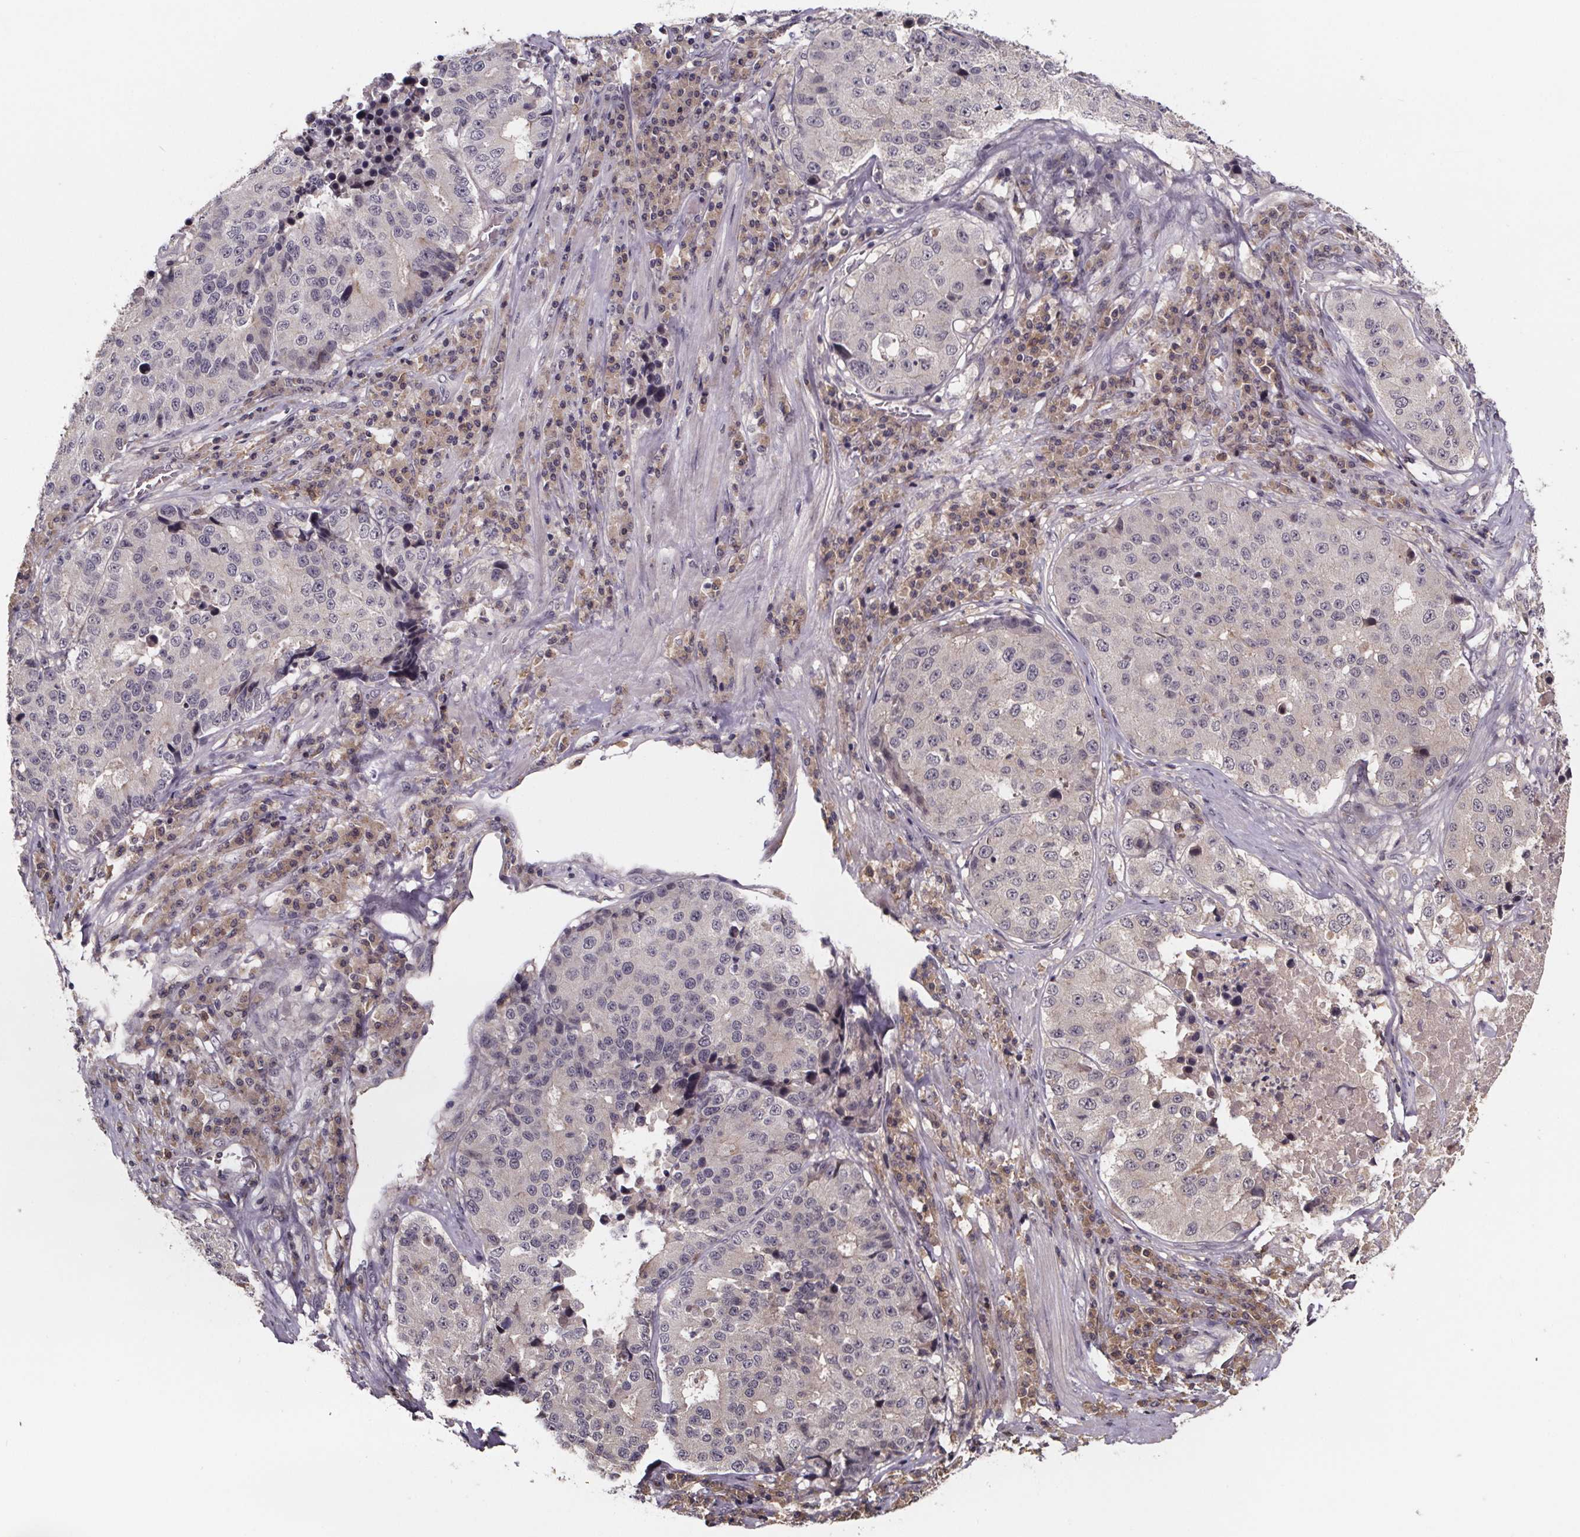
{"staining": {"intensity": "negative", "quantity": "none", "location": "none"}, "tissue": "stomach cancer", "cell_type": "Tumor cells", "image_type": "cancer", "snomed": [{"axis": "morphology", "description": "Adenocarcinoma, NOS"}, {"axis": "topography", "description": "Stomach"}], "caption": "An immunohistochemistry micrograph of stomach cancer is shown. There is no staining in tumor cells of stomach cancer. Brightfield microscopy of IHC stained with DAB (3,3'-diaminobenzidine) (brown) and hematoxylin (blue), captured at high magnification.", "gene": "SMIM1", "patient": {"sex": "male", "age": 71}}